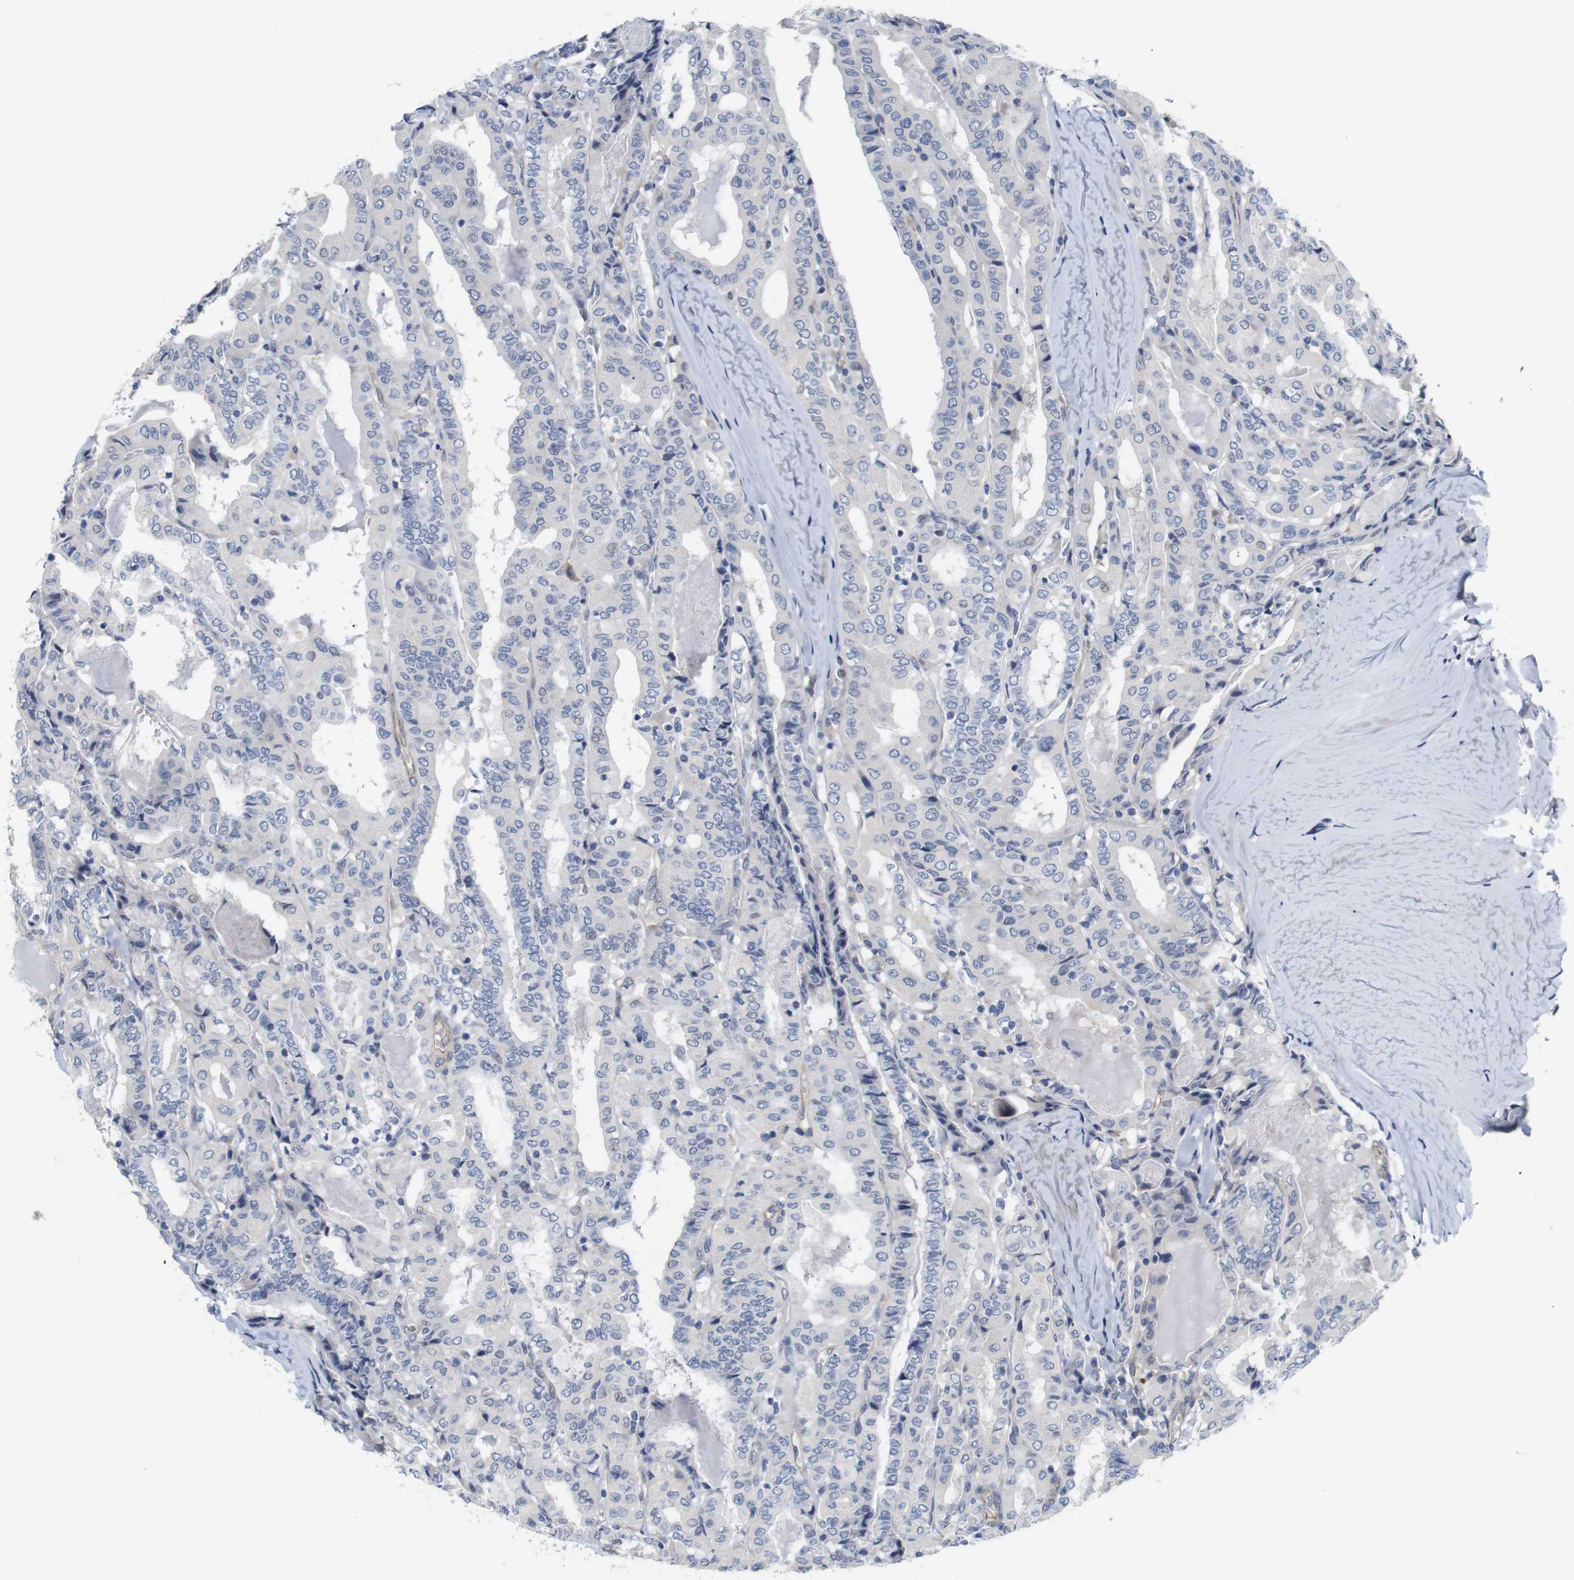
{"staining": {"intensity": "negative", "quantity": "none", "location": "none"}, "tissue": "thyroid cancer", "cell_type": "Tumor cells", "image_type": "cancer", "snomed": [{"axis": "morphology", "description": "Papillary adenocarcinoma, NOS"}, {"axis": "topography", "description": "Thyroid gland"}], "caption": "Micrograph shows no protein positivity in tumor cells of thyroid cancer tissue.", "gene": "CYB561", "patient": {"sex": "female", "age": 42}}